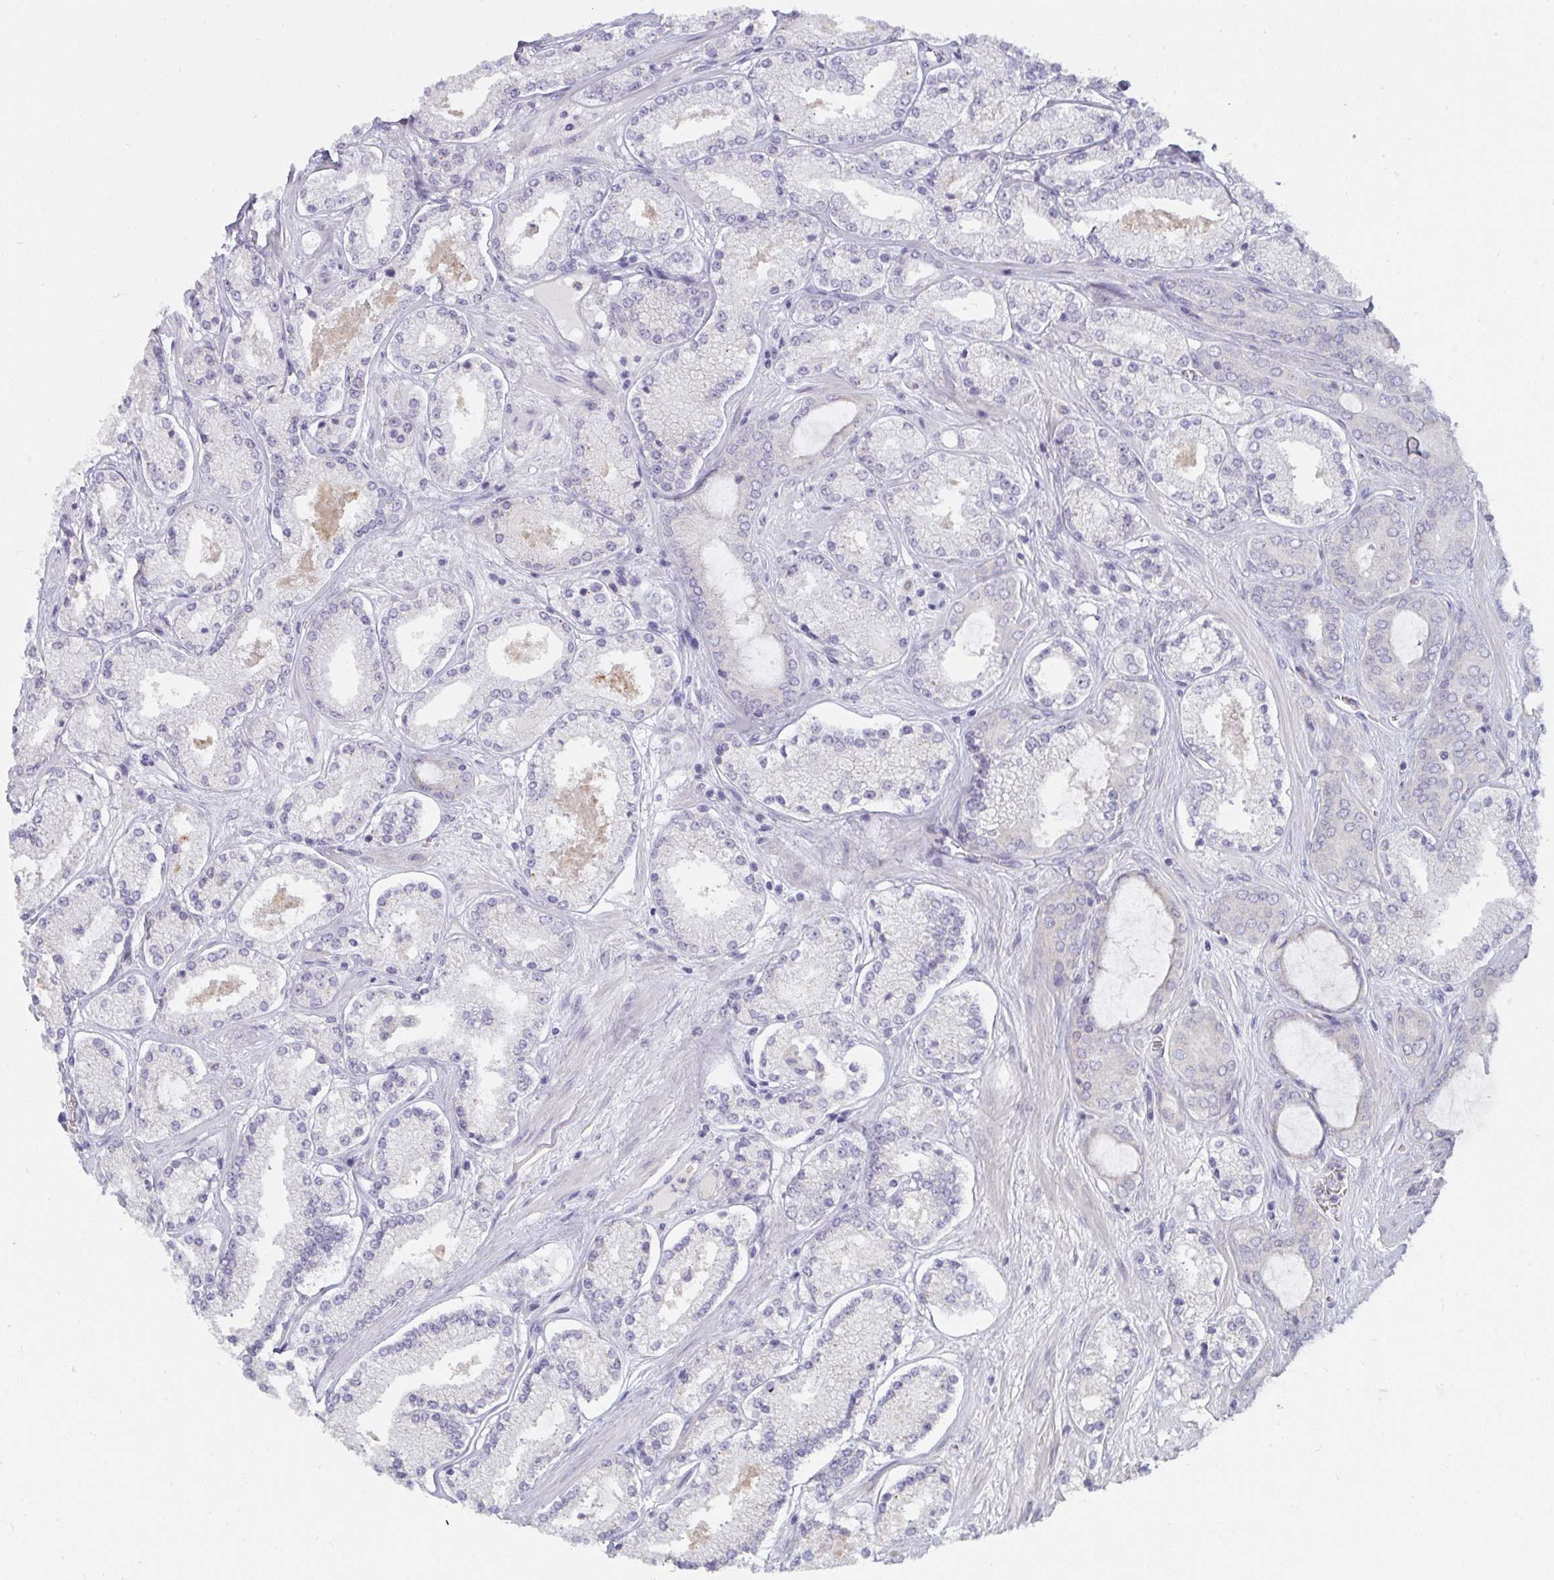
{"staining": {"intensity": "negative", "quantity": "none", "location": "none"}, "tissue": "prostate cancer", "cell_type": "Tumor cells", "image_type": "cancer", "snomed": [{"axis": "morphology", "description": "Adenocarcinoma, High grade"}, {"axis": "topography", "description": "Prostate"}], "caption": "Immunohistochemistry image of human prostate adenocarcinoma (high-grade) stained for a protein (brown), which reveals no expression in tumor cells. (Stains: DAB (3,3'-diaminobenzidine) IHC with hematoxylin counter stain, Microscopy: brightfield microscopy at high magnification).", "gene": "SHB", "patient": {"sex": "male", "age": 63}}